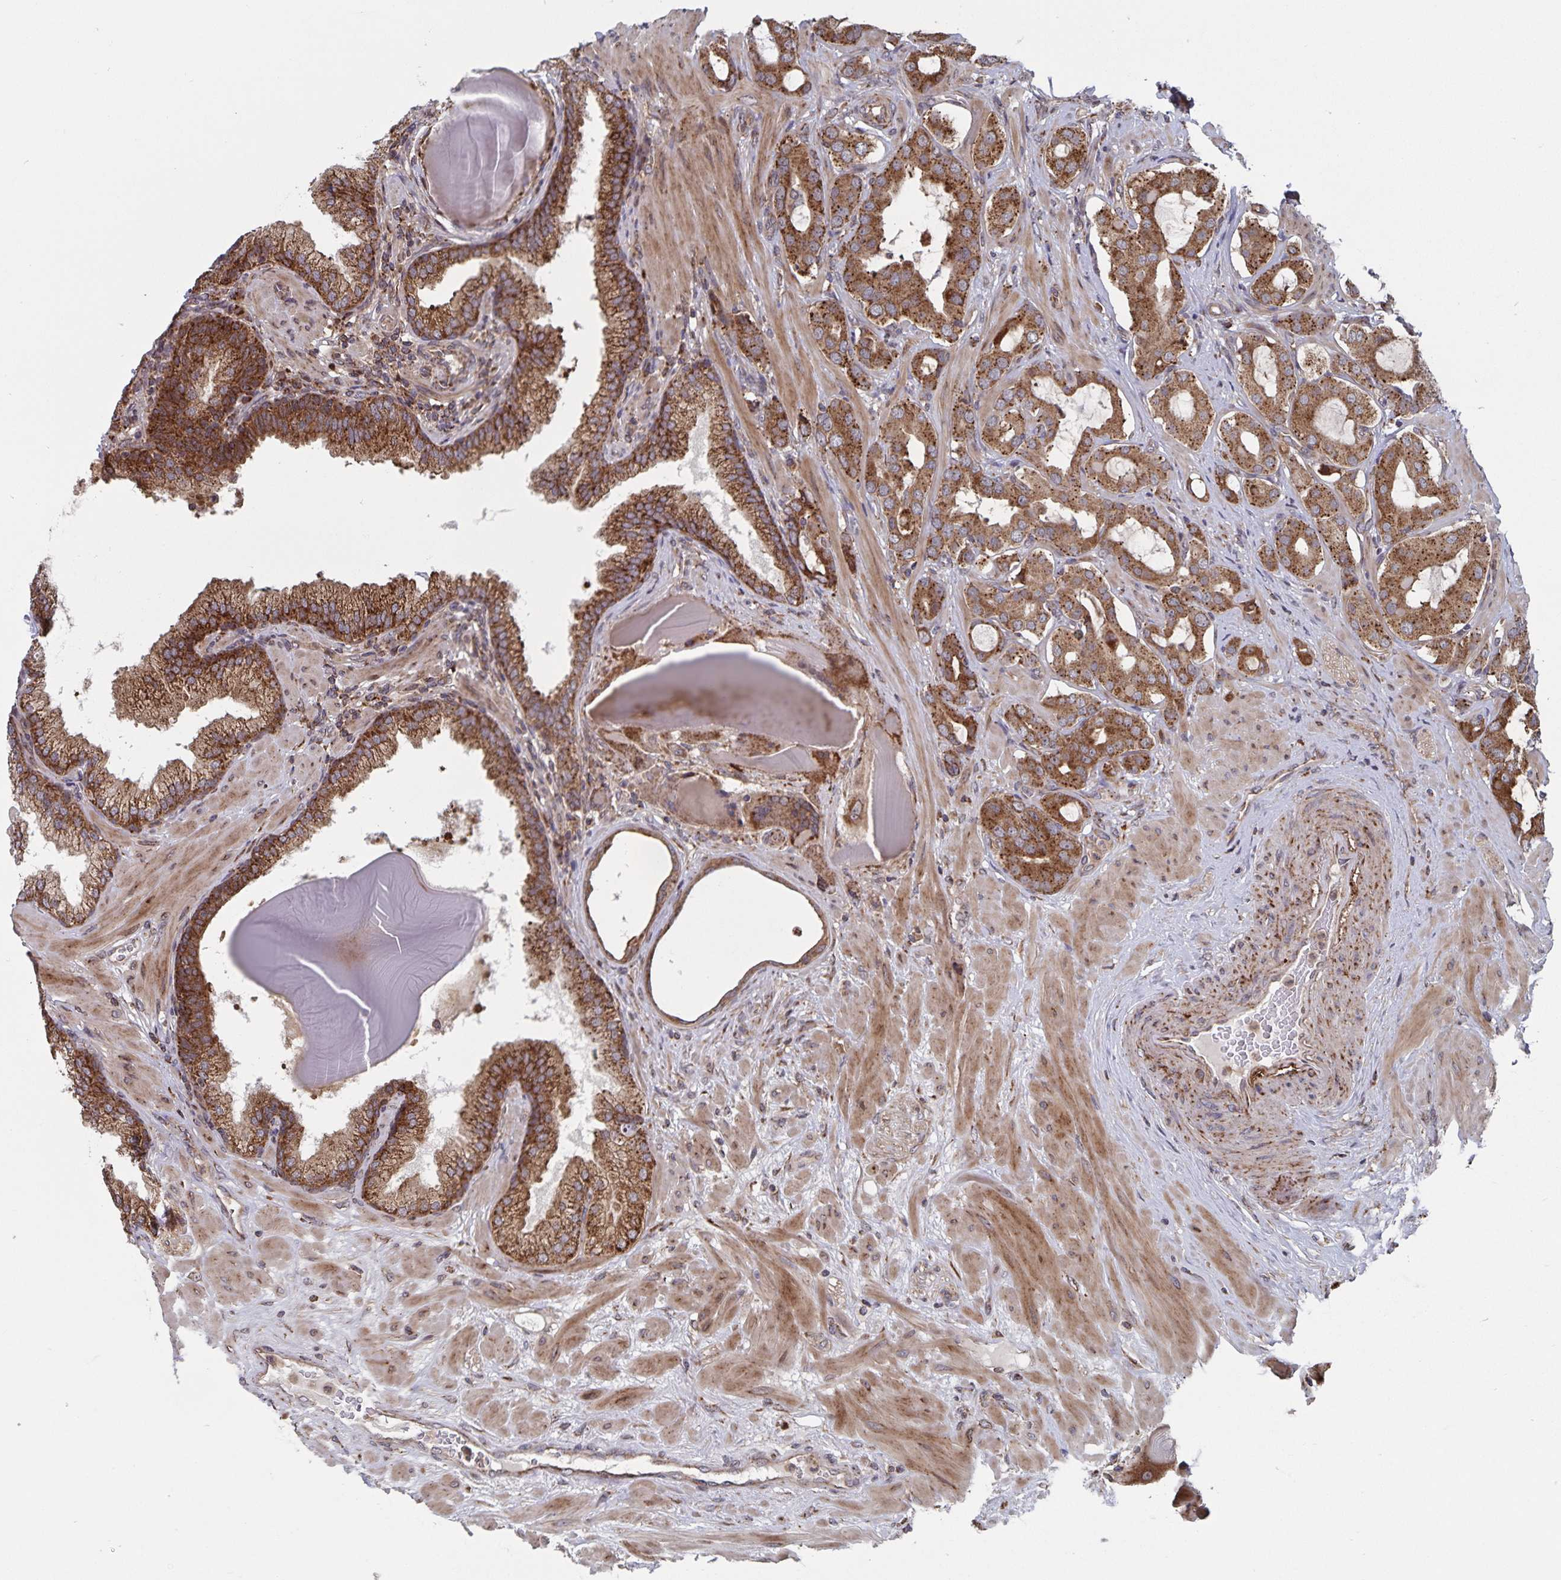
{"staining": {"intensity": "moderate", "quantity": ">75%", "location": "cytoplasmic/membranous"}, "tissue": "prostate cancer", "cell_type": "Tumor cells", "image_type": "cancer", "snomed": [{"axis": "morphology", "description": "Adenocarcinoma, Low grade"}, {"axis": "topography", "description": "Prostate"}], "caption": "Immunohistochemistry photomicrograph of prostate cancer stained for a protein (brown), which shows medium levels of moderate cytoplasmic/membranous positivity in about >75% of tumor cells.", "gene": "ACACA", "patient": {"sex": "male", "age": 57}}